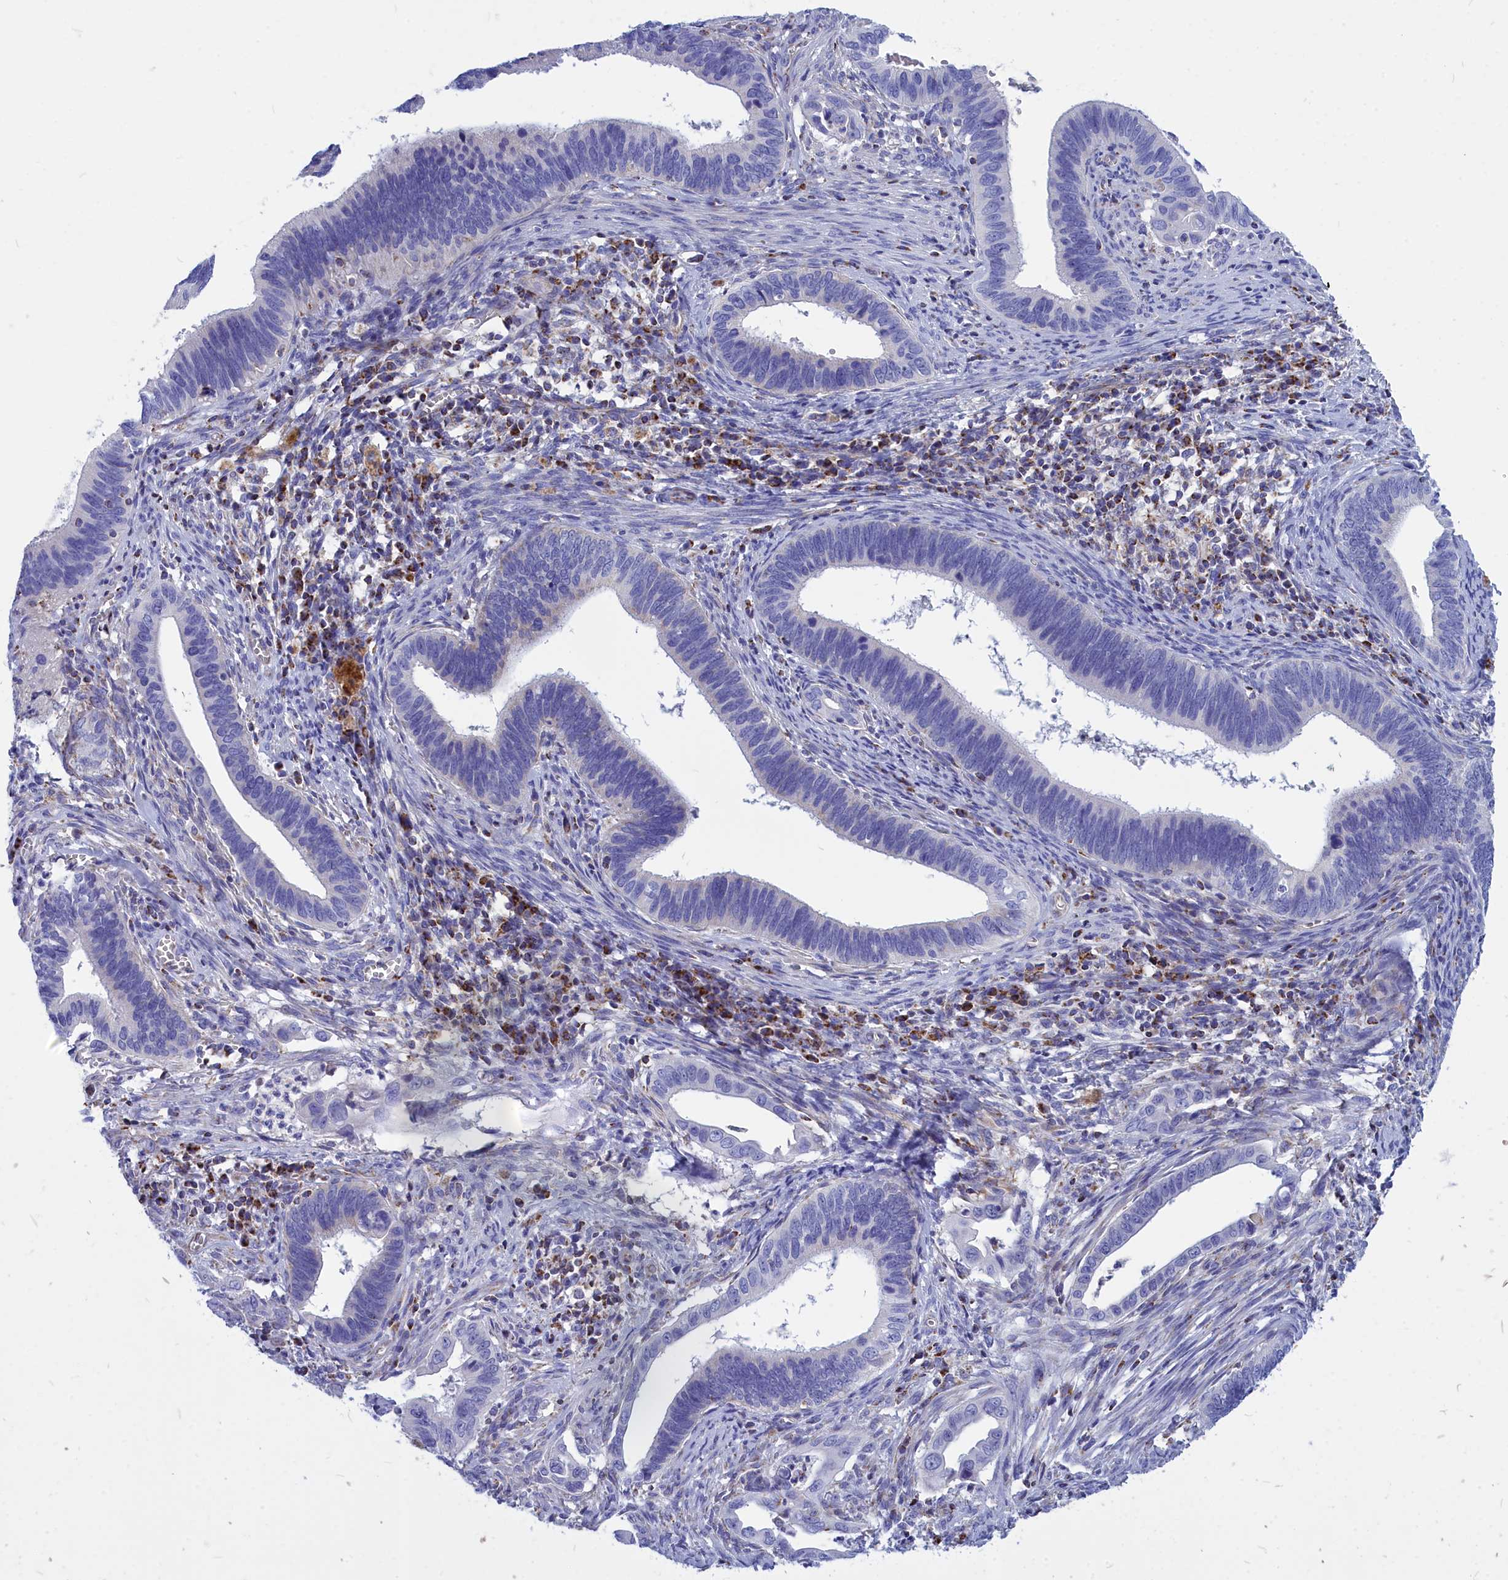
{"staining": {"intensity": "negative", "quantity": "none", "location": "none"}, "tissue": "cervical cancer", "cell_type": "Tumor cells", "image_type": "cancer", "snomed": [{"axis": "morphology", "description": "Adenocarcinoma, NOS"}, {"axis": "topography", "description": "Cervix"}], "caption": "A photomicrograph of human adenocarcinoma (cervical) is negative for staining in tumor cells.", "gene": "CCRL2", "patient": {"sex": "female", "age": 42}}